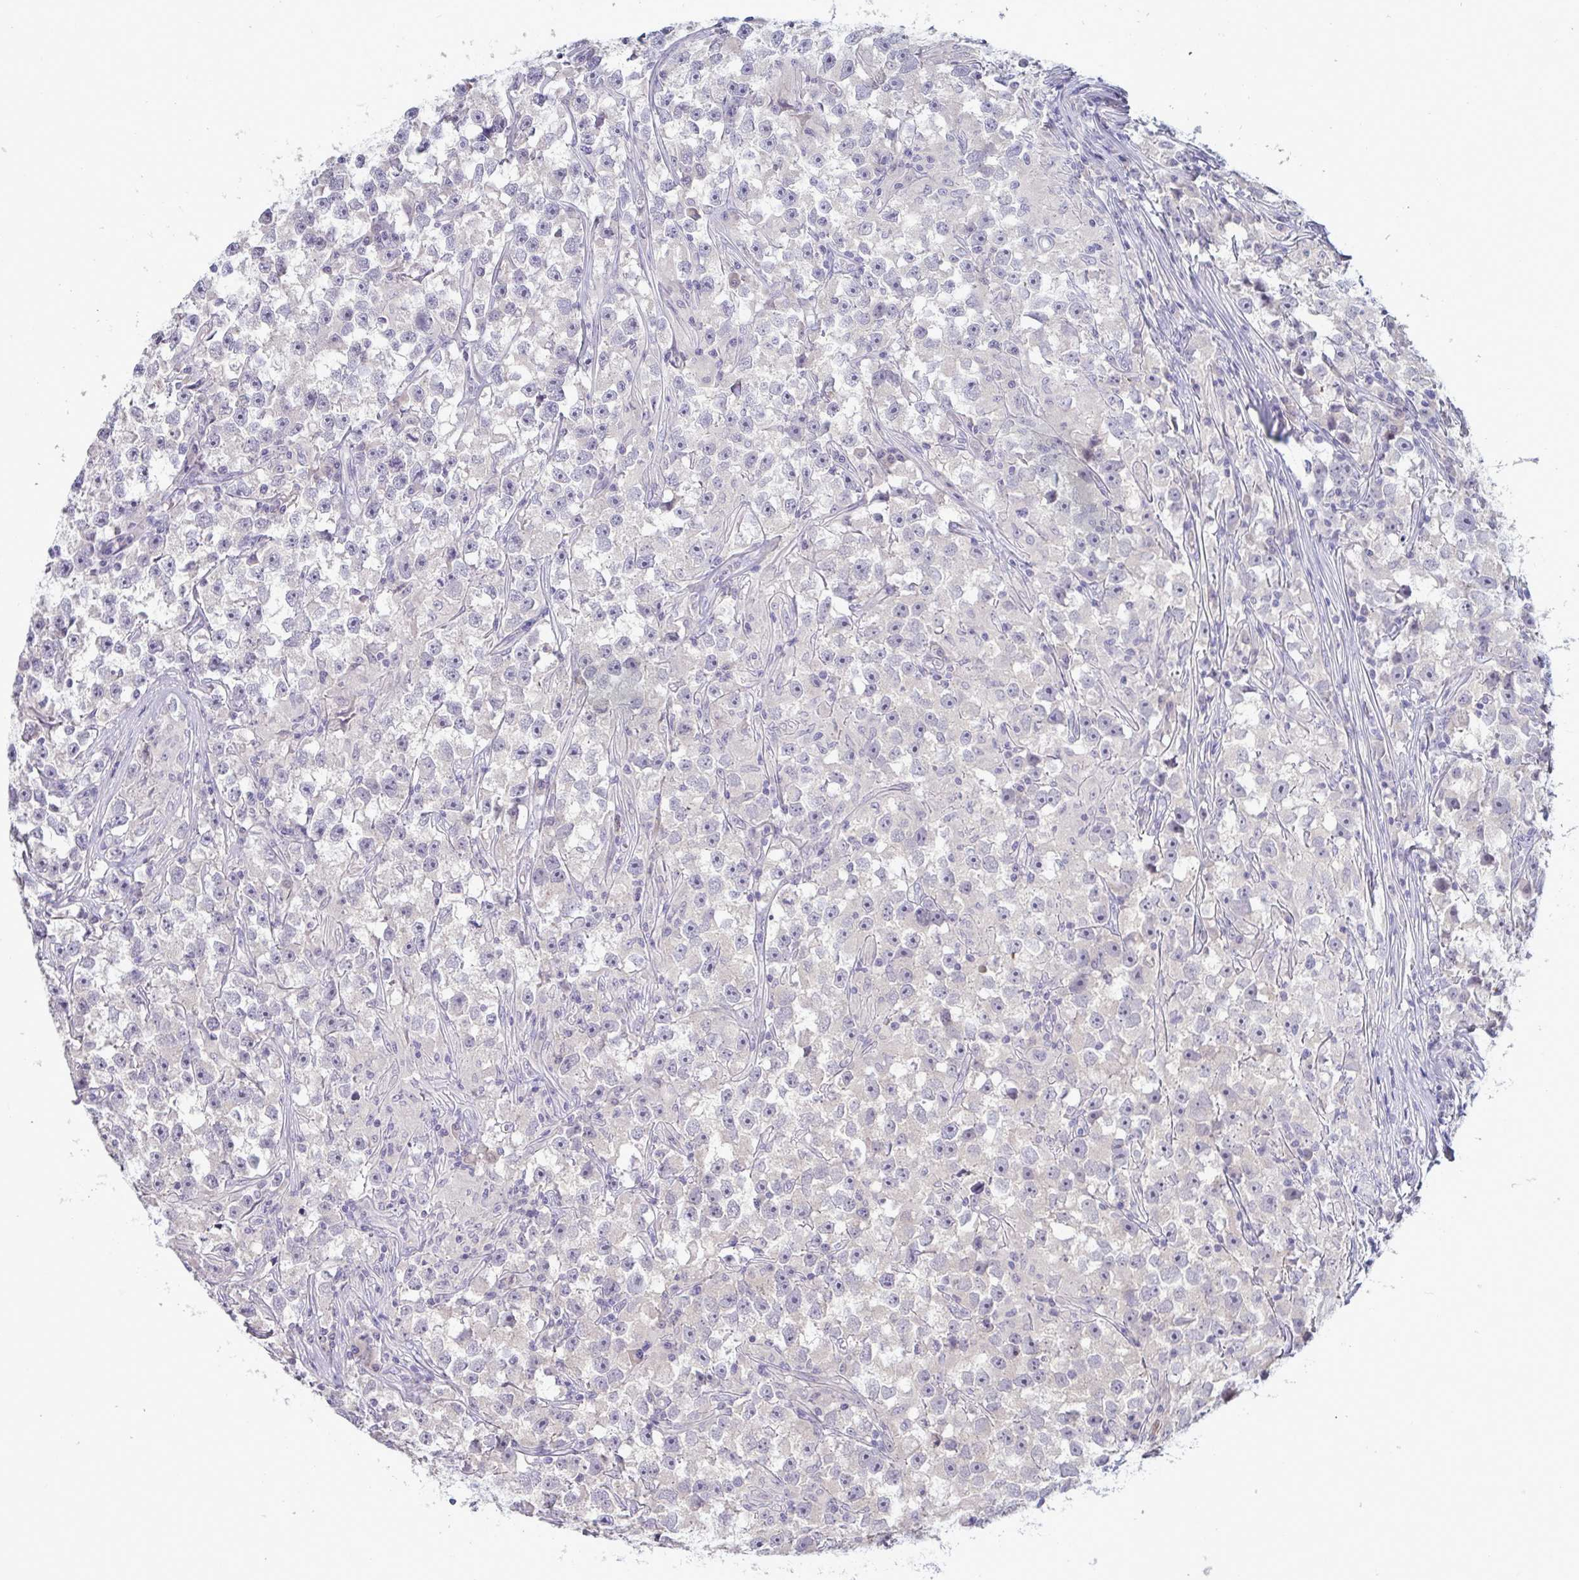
{"staining": {"intensity": "negative", "quantity": "none", "location": "none"}, "tissue": "testis cancer", "cell_type": "Tumor cells", "image_type": "cancer", "snomed": [{"axis": "morphology", "description": "Seminoma, NOS"}, {"axis": "topography", "description": "Testis"}], "caption": "Tumor cells show no significant protein expression in testis cancer (seminoma). (DAB (3,3'-diaminobenzidine) IHC with hematoxylin counter stain).", "gene": "TENT5D", "patient": {"sex": "male", "age": 33}}